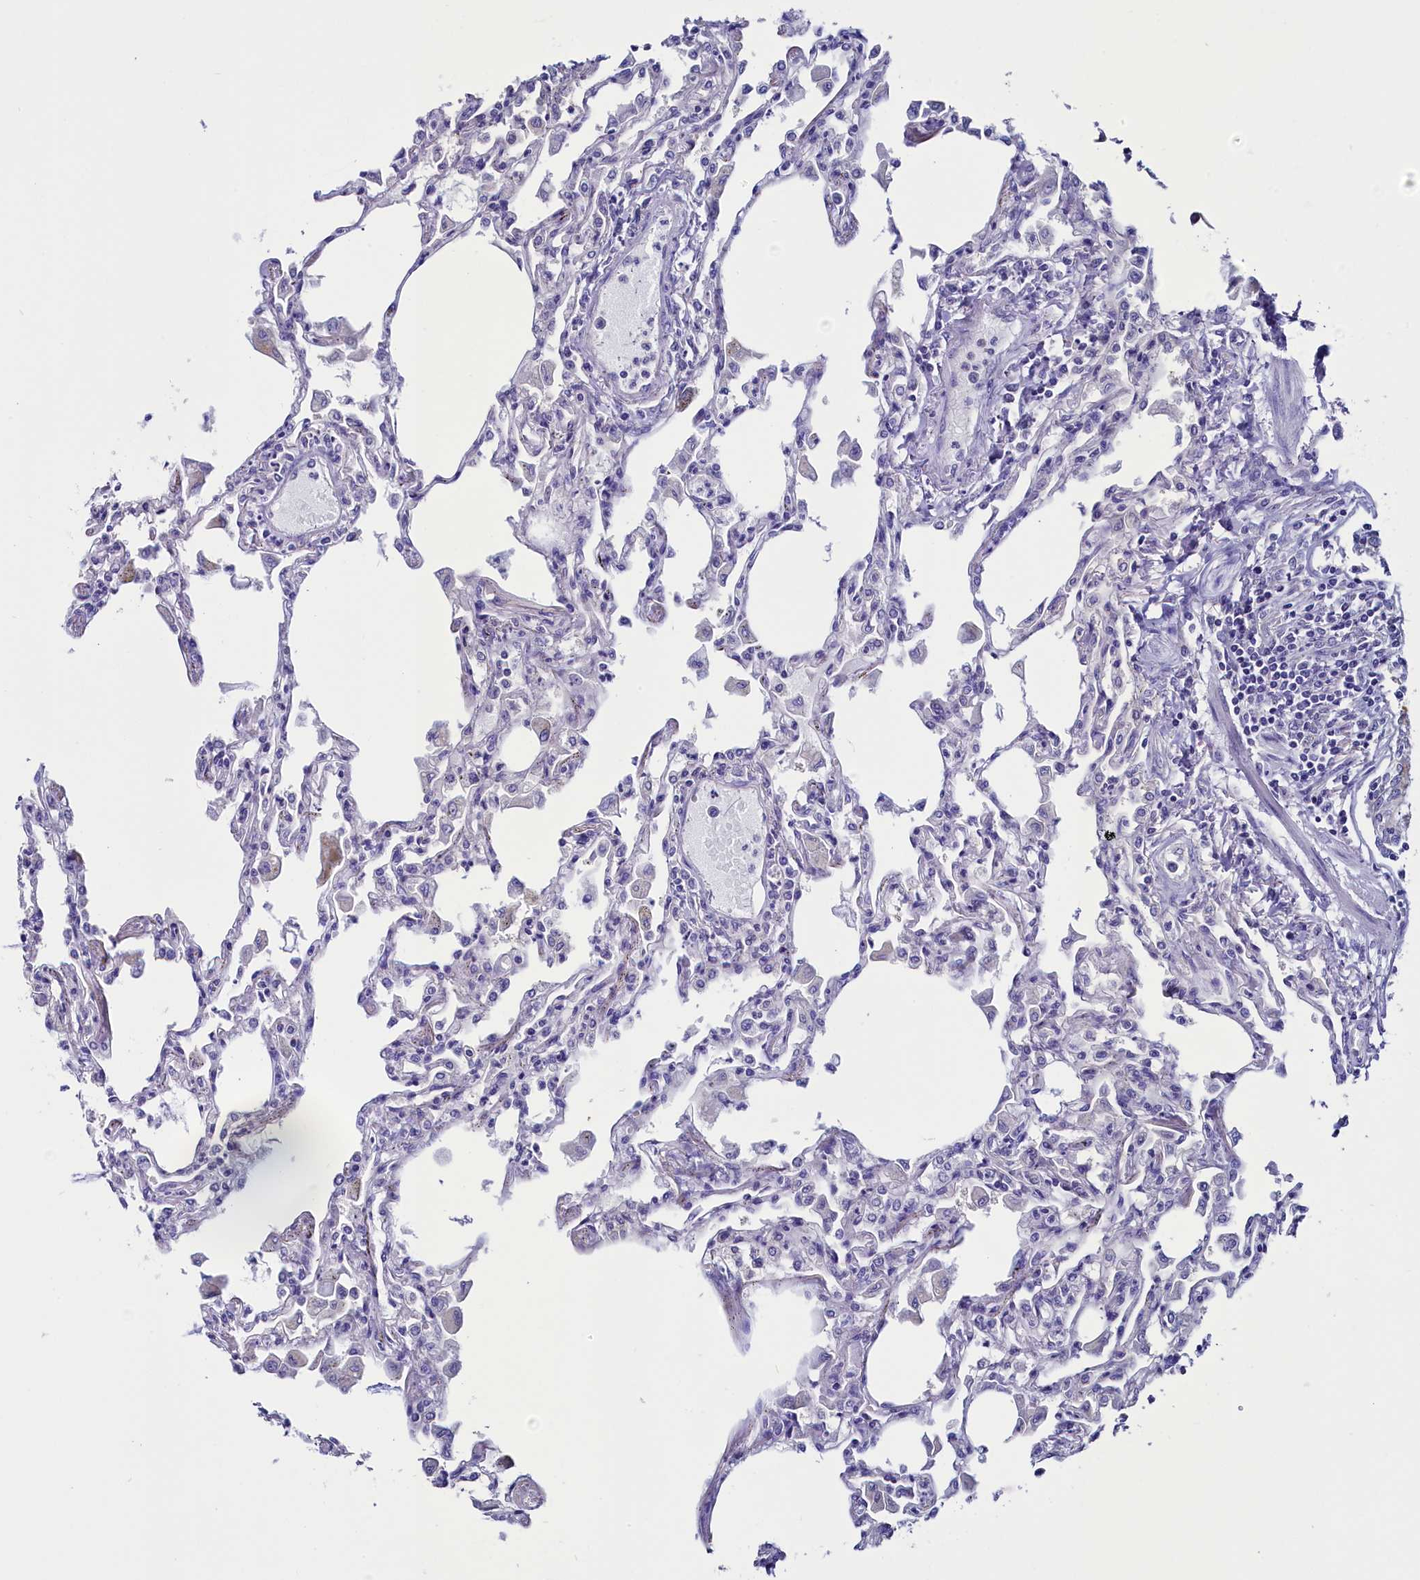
{"staining": {"intensity": "negative", "quantity": "none", "location": "none"}, "tissue": "lung", "cell_type": "Alveolar cells", "image_type": "normal", "snomed": [{"axis": "morphology", "description": "Normal tissue, NOS"}, {"axis": "topography", "description": "Bronchus"}, {"axis": "topography", "description": "Lung"}], "caption": "Alveolar cells show no significant protein staining in benign lung. (IHC, brightfield microscopy, high magnification).", "gene": "CIAPIN1", "patient": {"sex": "female", "age": 49}}